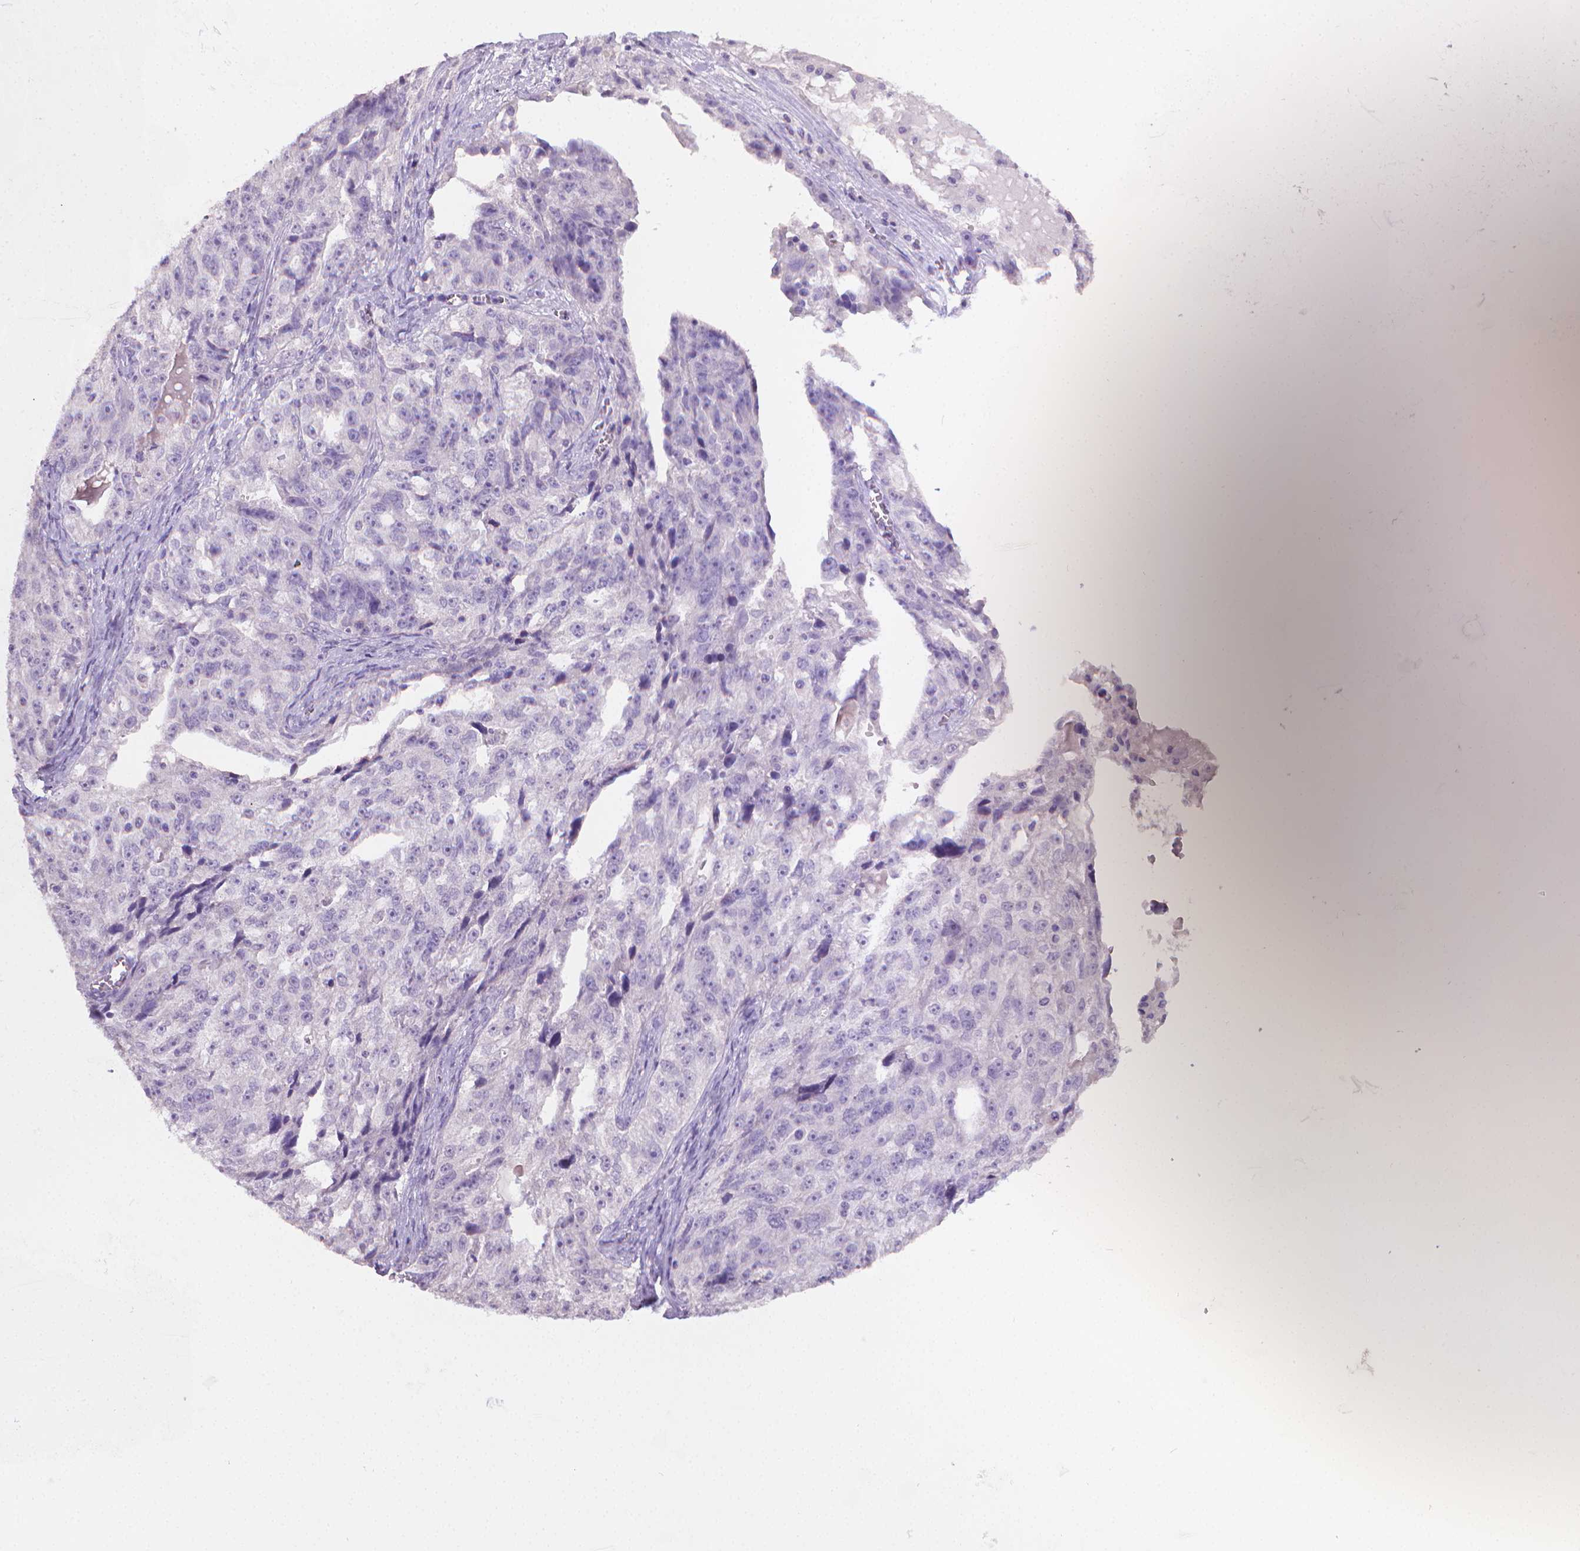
{"staining": {"intensity": "negative", "quantity": "none", "location": "none"}, "tissue": "ovarian cancer", "cell_type": "Tumor cells", "image_type": "cancer", "snomed": [{"axis": "morphology", "description": "Cystadenocarcinoma, serous, NOS"}, {"axis": "topography", "description": "Ovary"}], "caption": "High power microscopy histopathology image of an immunohistochemistry histopathology image of serous cystadenocarcinoma (ovarian), revealing no significant positivity in tumor cells.", "gene": "TNNI2", "patient": {"sex": "female", "age": 51}}